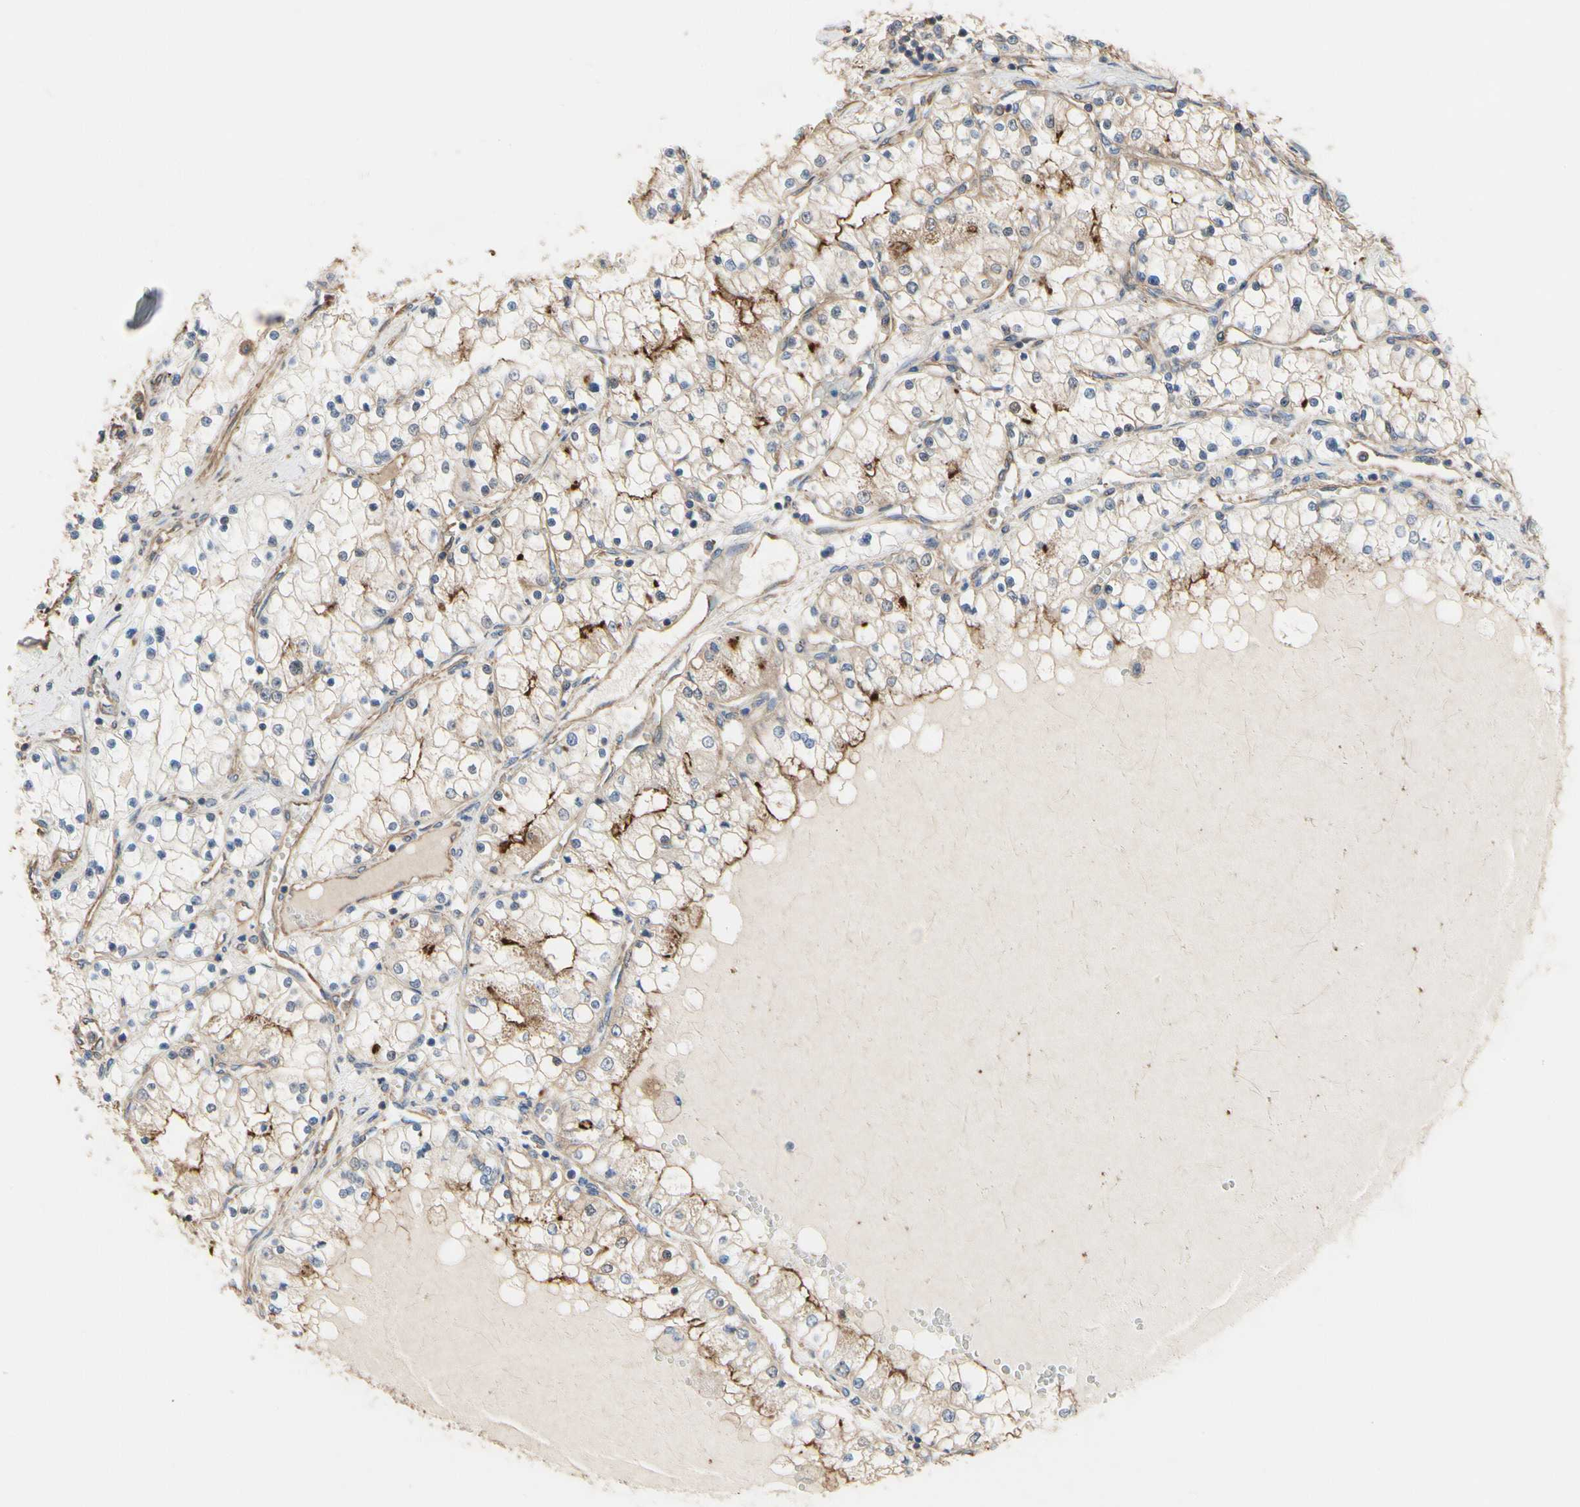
{"staining": {"intensity": "strong", "quantity": "<25%", "location": "cytoplasmic/membranous"}, "tissue": "renal cancer", "cell_type": "Tumor cells", "image_type": "cancer", "snomed": [{"axis": "morphology", "description": "Adenocarcinoma, NOS"}, {"axis": "topography", "description": "Kidney"}], "caption": "This is a photomicrograph of IHC staining of renal cancer (adenocarcinoma), which shows strong staining in the cytoplasmic/membranous of tumor cells.", "gene": "PDZK1", "patient": {"sex": "male", "age": 68}}